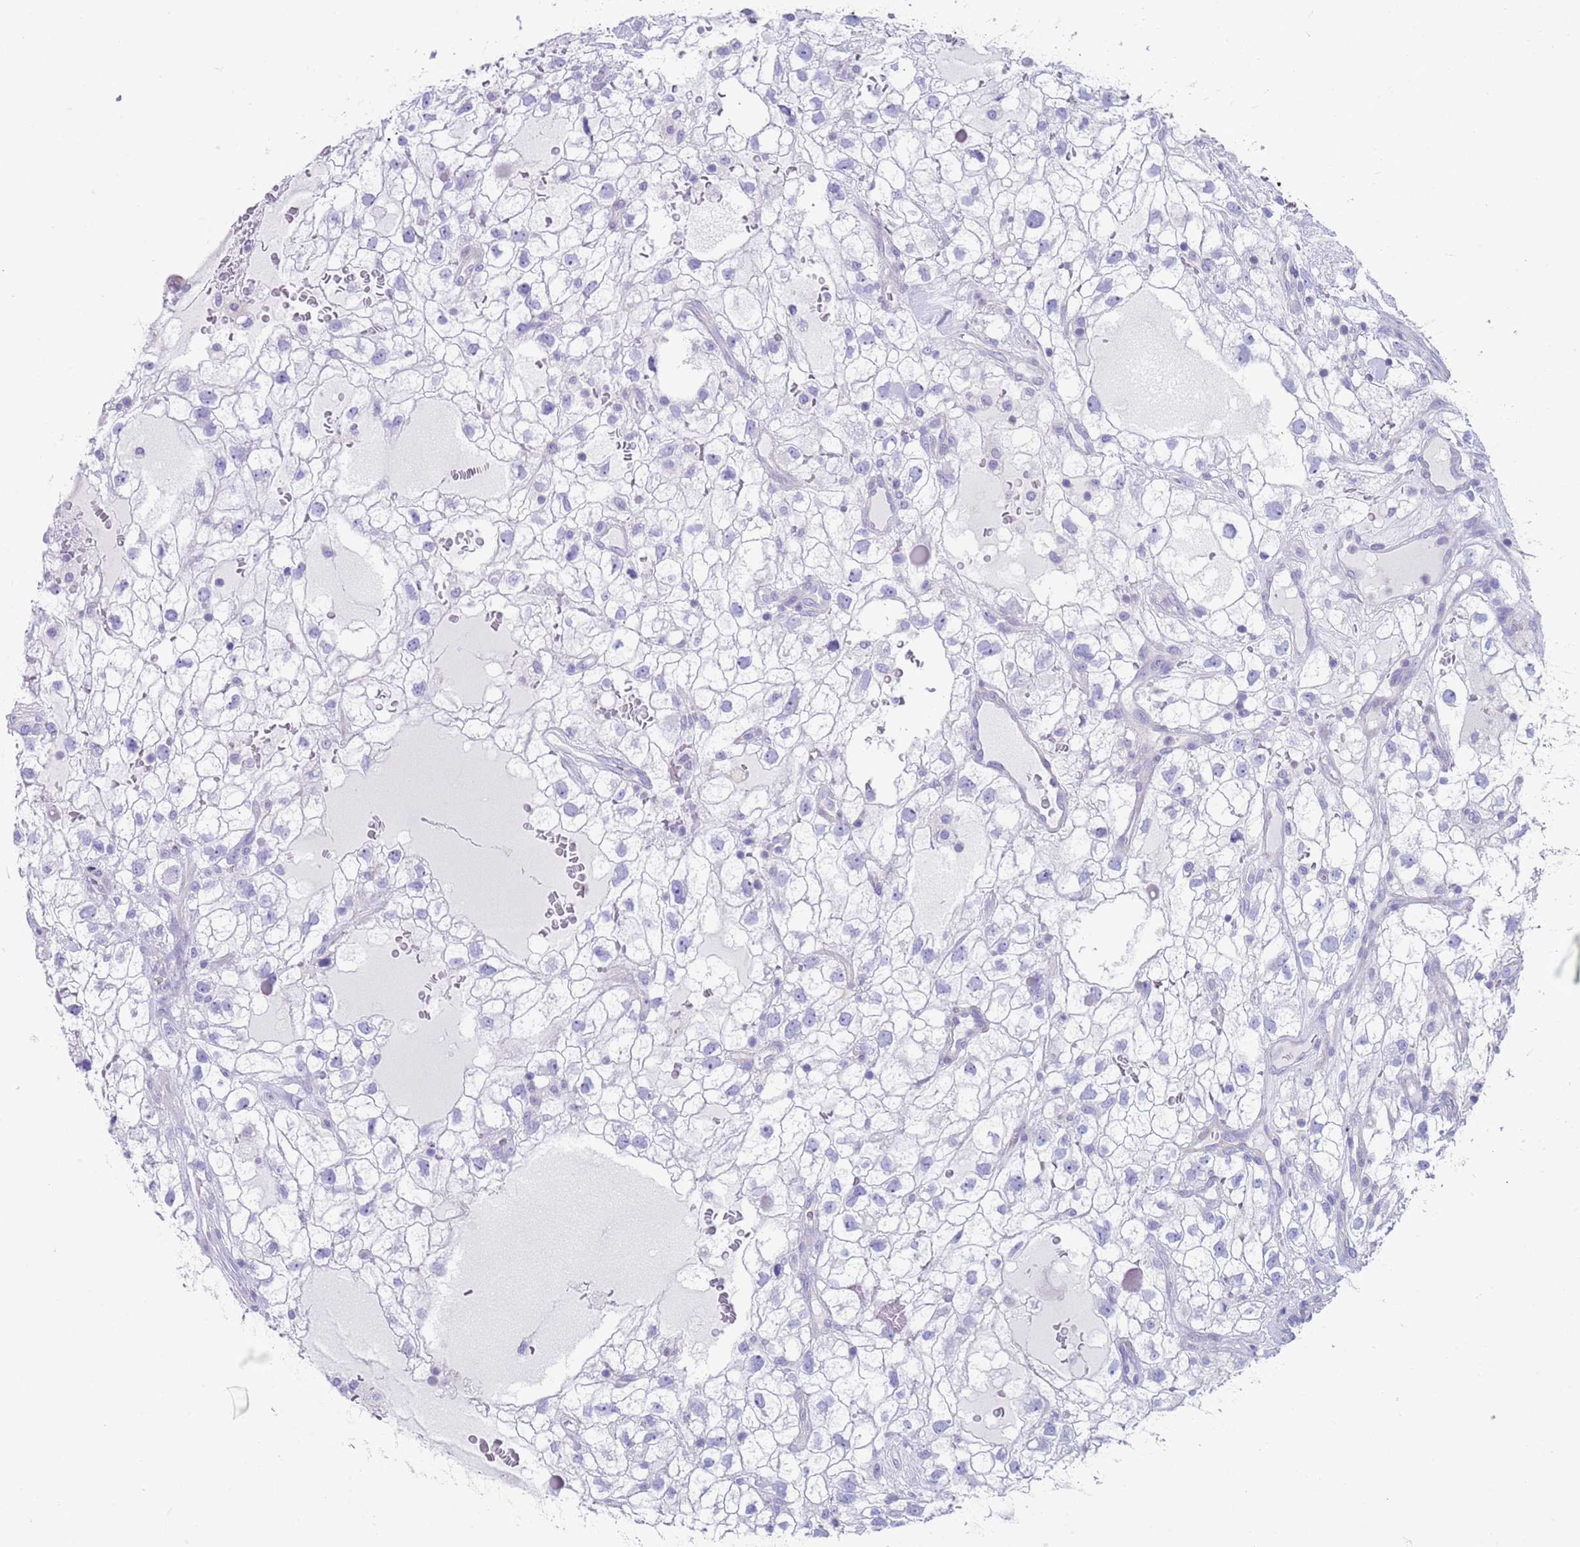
{"staining": {"intensity": "negative", "quantity": "none", "location": "none"}, "tissue": "renal cancer", "cell_type": "Tumor cells", "image_type": "cancer", "snomed": [{"axis": "morphology", "description": "Adenocarcinoma, NOS"}, {"axis": "topography", "description": "Kidney"}], "caption": "This is a photomicrograph of immunohistochemistry staining of adenocarcinoma (renal), which shows no positivity in tumor cells.", "gene": "CPXM2", "patient": {"sex": "male", "age": 59}}